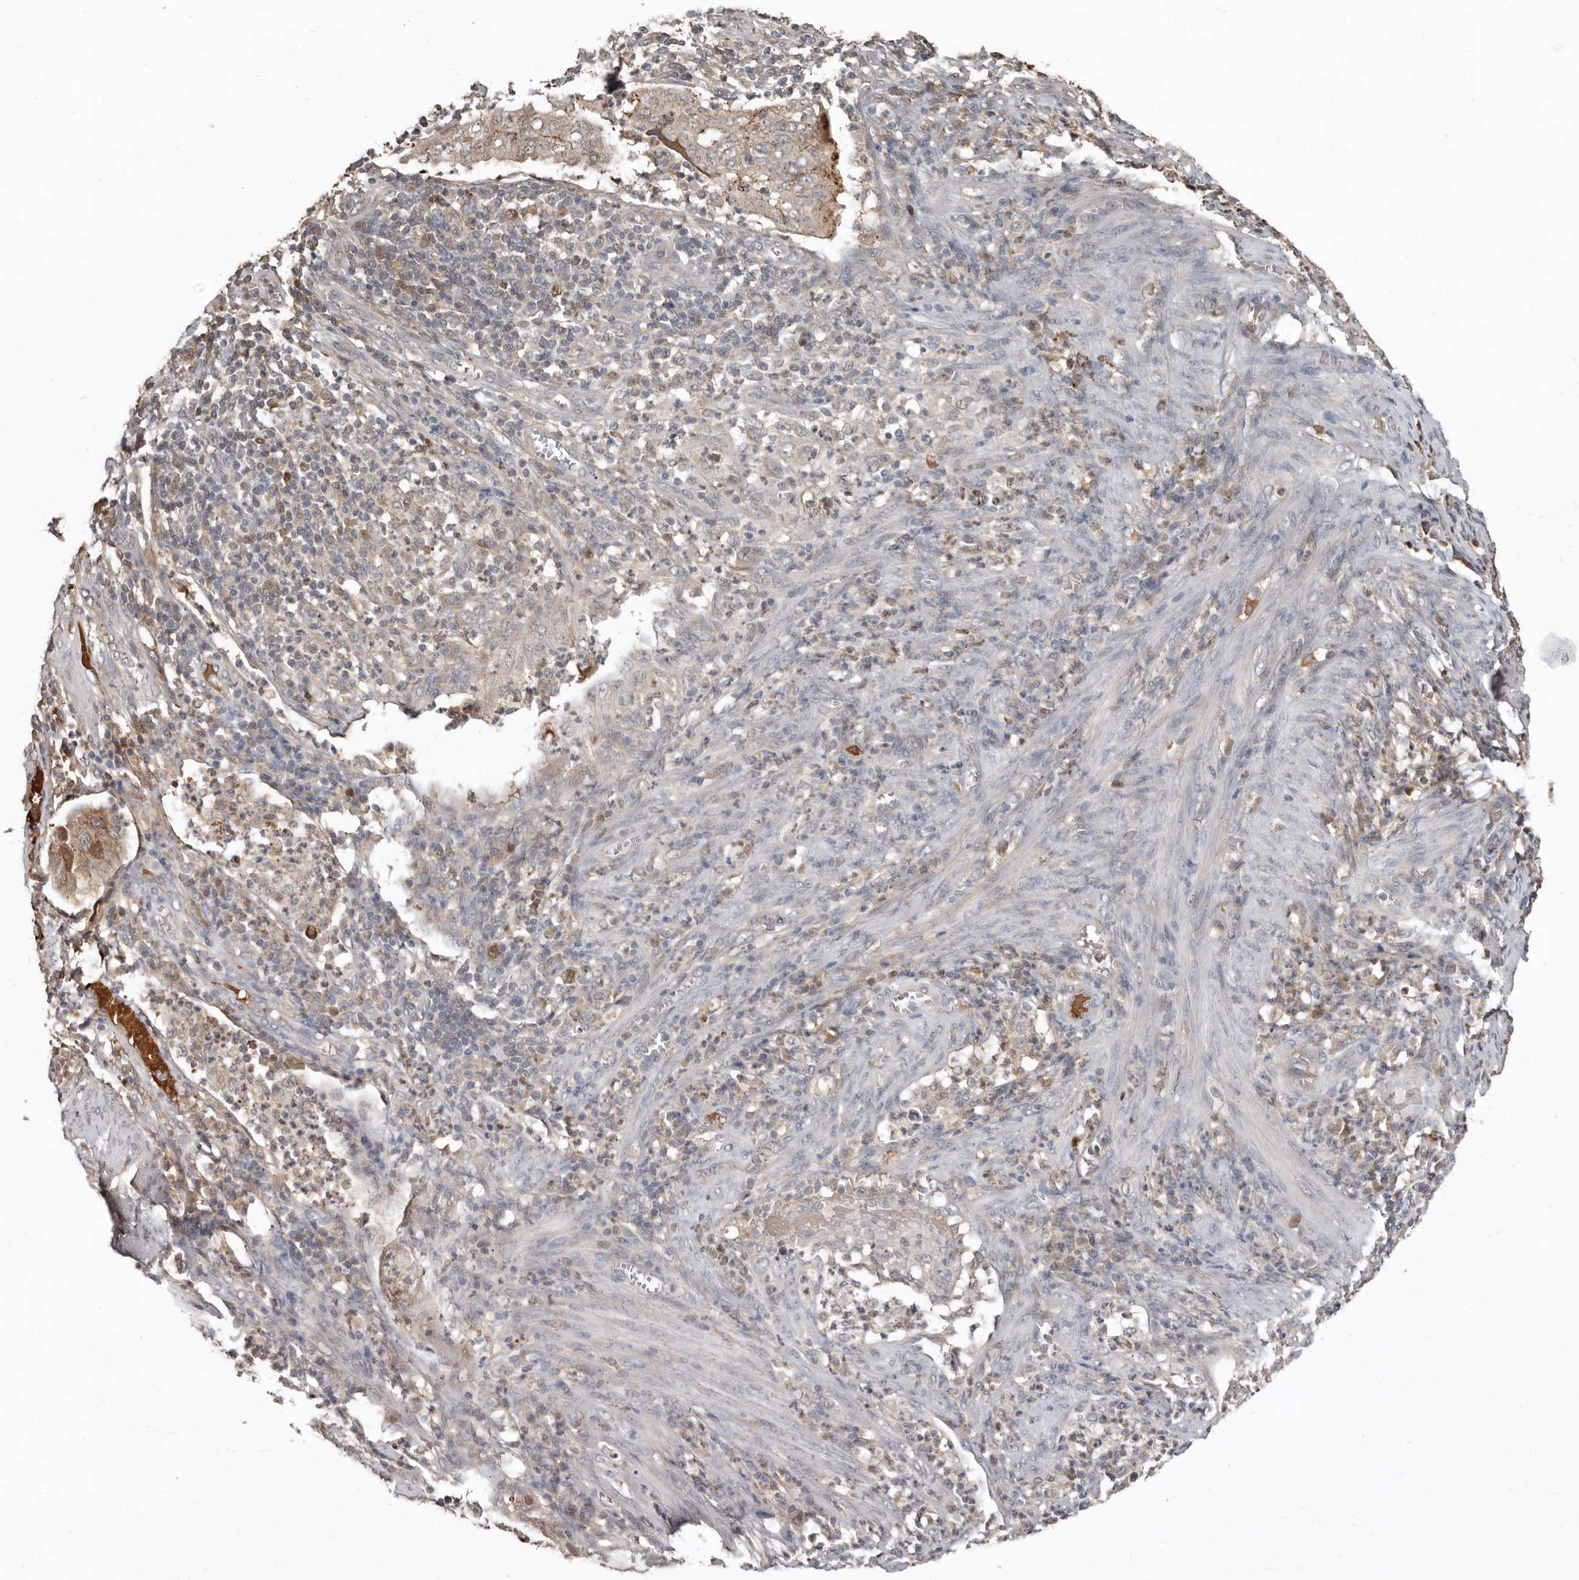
{"staining": {"intensity": "moderate", "quantity": "<25%", "location": "cytoplasmic/membranous"}, "tissue": "endometrial cancer", "cell_type": "Tumor cells", "image_type": "cancer", "snomed": [{"axis": "morphology", "description": "Adenocarcinoma, NOS"}, {"axis": "topography", "description": "Endometrium"}], "caption": "Endometrial cancer (adenocarcinoma) stained for a protein displays moderate cytoplasmic/membranous positivity in tumor cells. The protein is stained brown, and the nuclei are stained in blue (DAB IHC with brightfield microscopy, high magnification).", "gene": "LRGUK", "patient": {"sex": "female", "age": 51}}